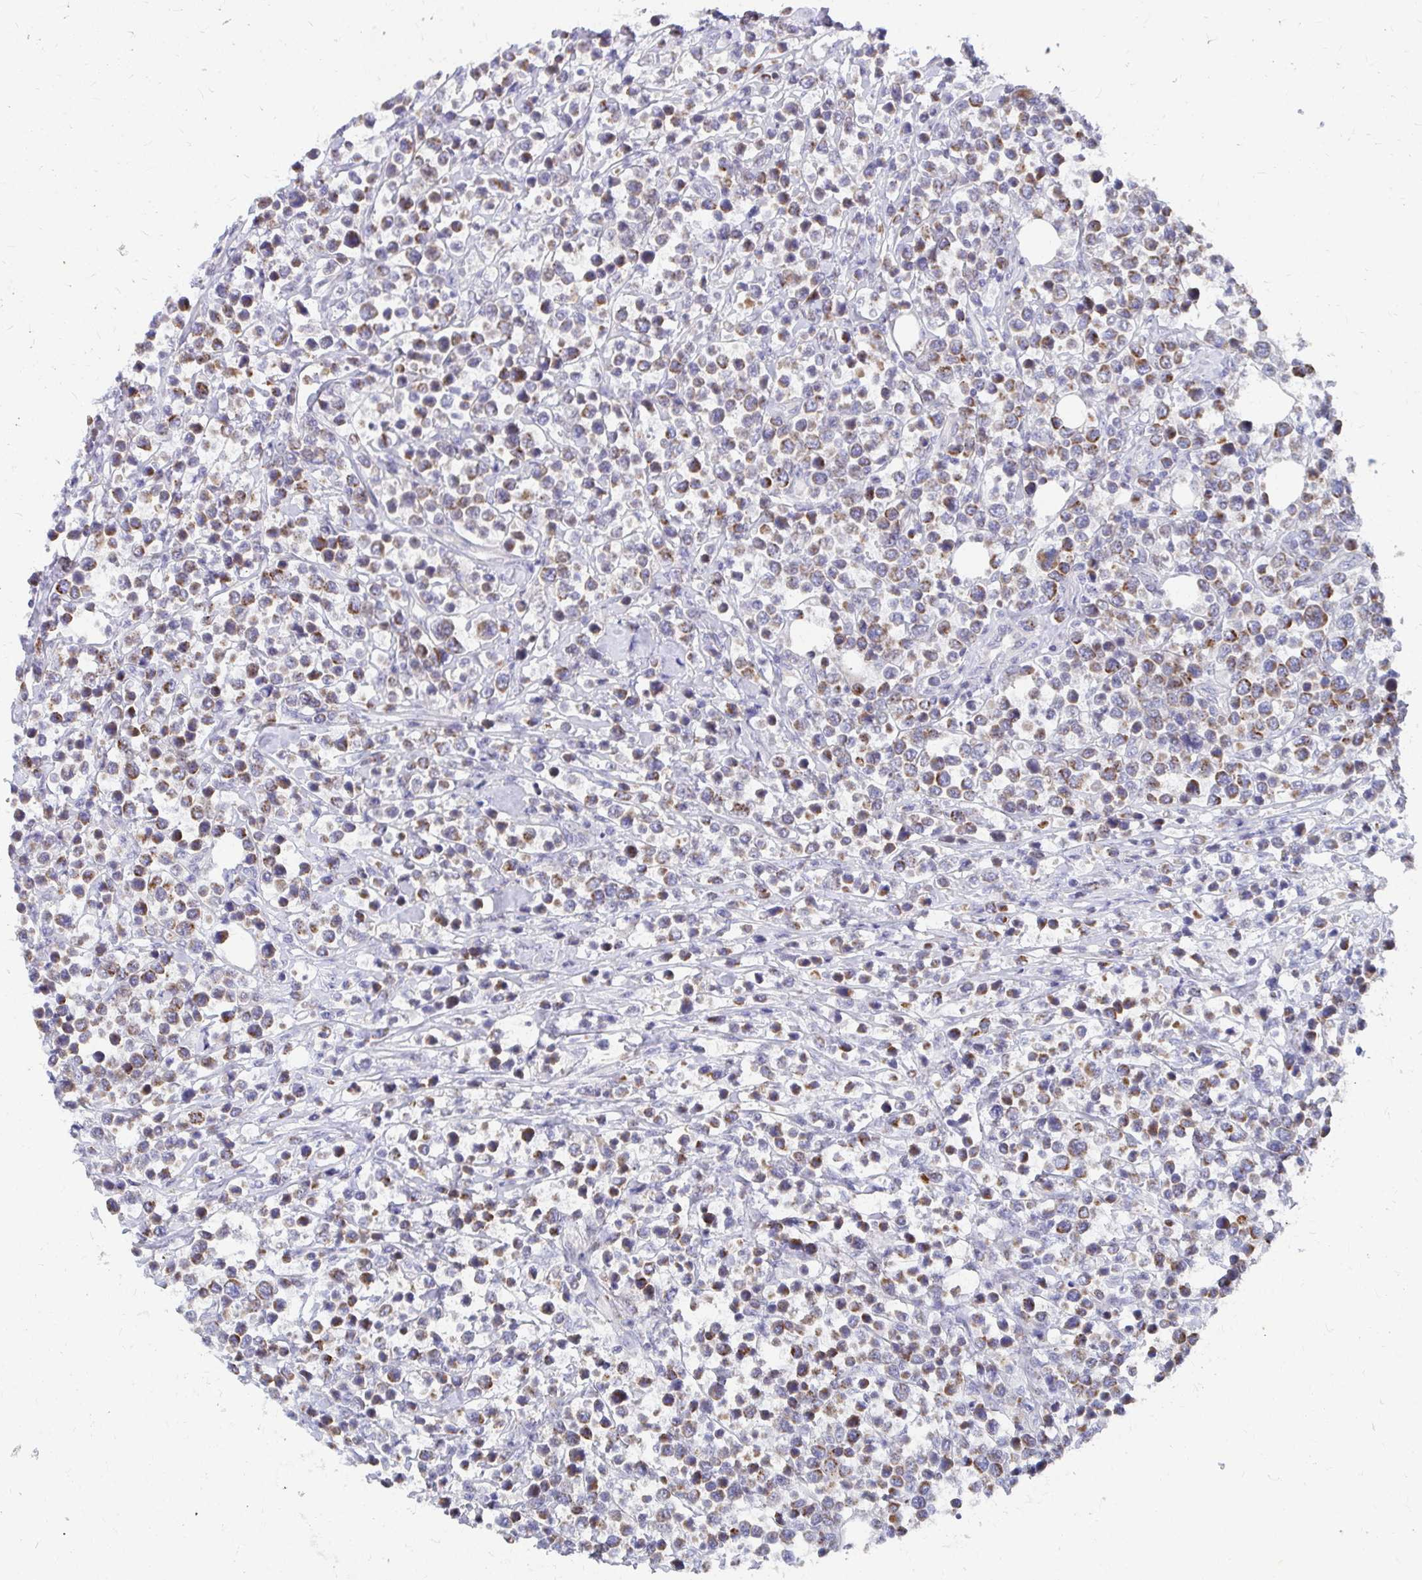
{"staining": {"intensity": "weak", "quantity": "25%-75%", "location": "cytoplasmic/membranous"}, "tissue": "lymphoma", "cell_type": "Tumor cells", "image_type": "cancer", "snomed": [{"axis": "morphology", "description": "Malignant lymphoma, non-Hodgkin's type, Low grade"}, {"axis": "topography", "description": "Lymph node"}], "caption": "Immunohistochemical staining of human lymphoma shows low levels of weak cytoplasmic/membranous protein staining in approximately 25%-75% of tumor cells.", "gene": "EXOC5", "patient": {"sex": "male", "age": 60}}